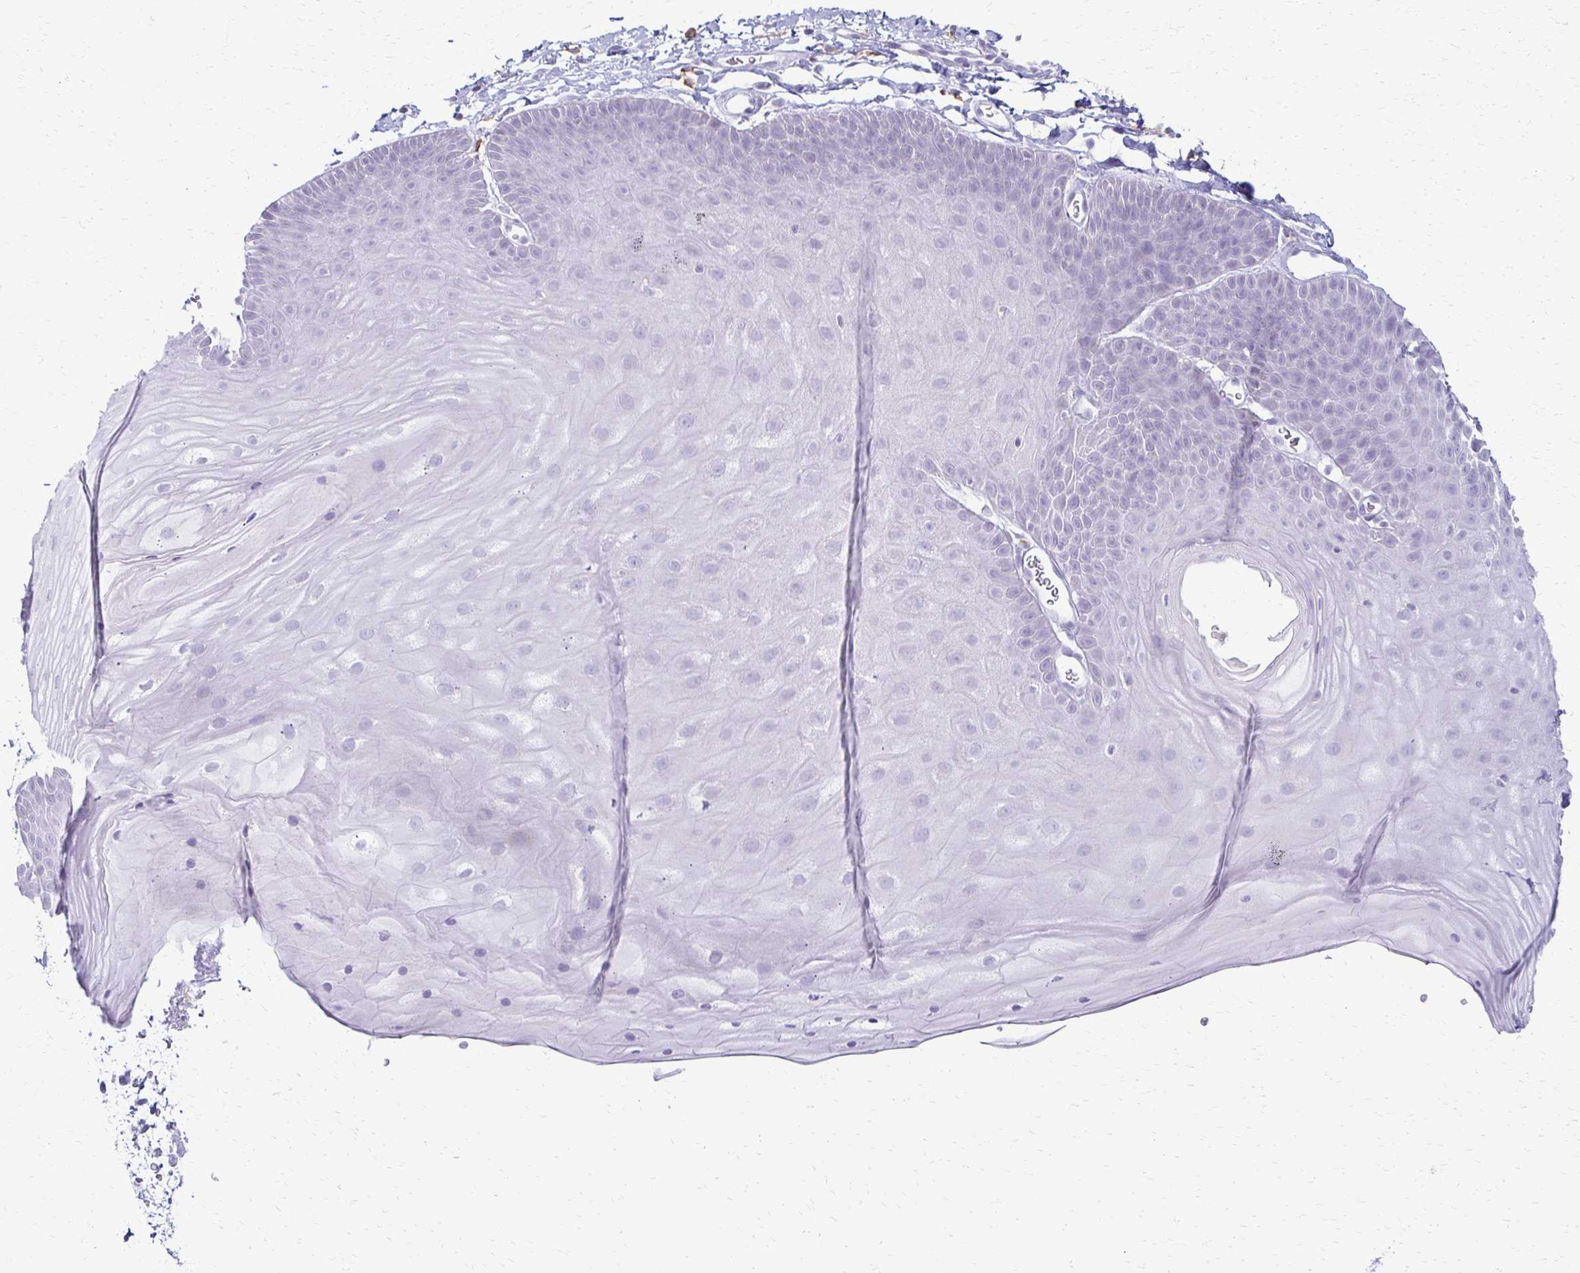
{"staining": {"intensity": "negative", "quantity": "none", "location": "none"}, "tissue": "skin", "cell_type": "Epidermal cells", "image_type": "normal", "snomed": [{"axis": "morphology", "description": "Normal tissue, NOS"}, {"axis": "topography", "description": "Anal"}], "caption": "Human skin stained for a protein using IHC demonstrates no staining in epidermal cells.", "gene": "FCGR2A", "patient": {"sex": "male", "age": 53}}